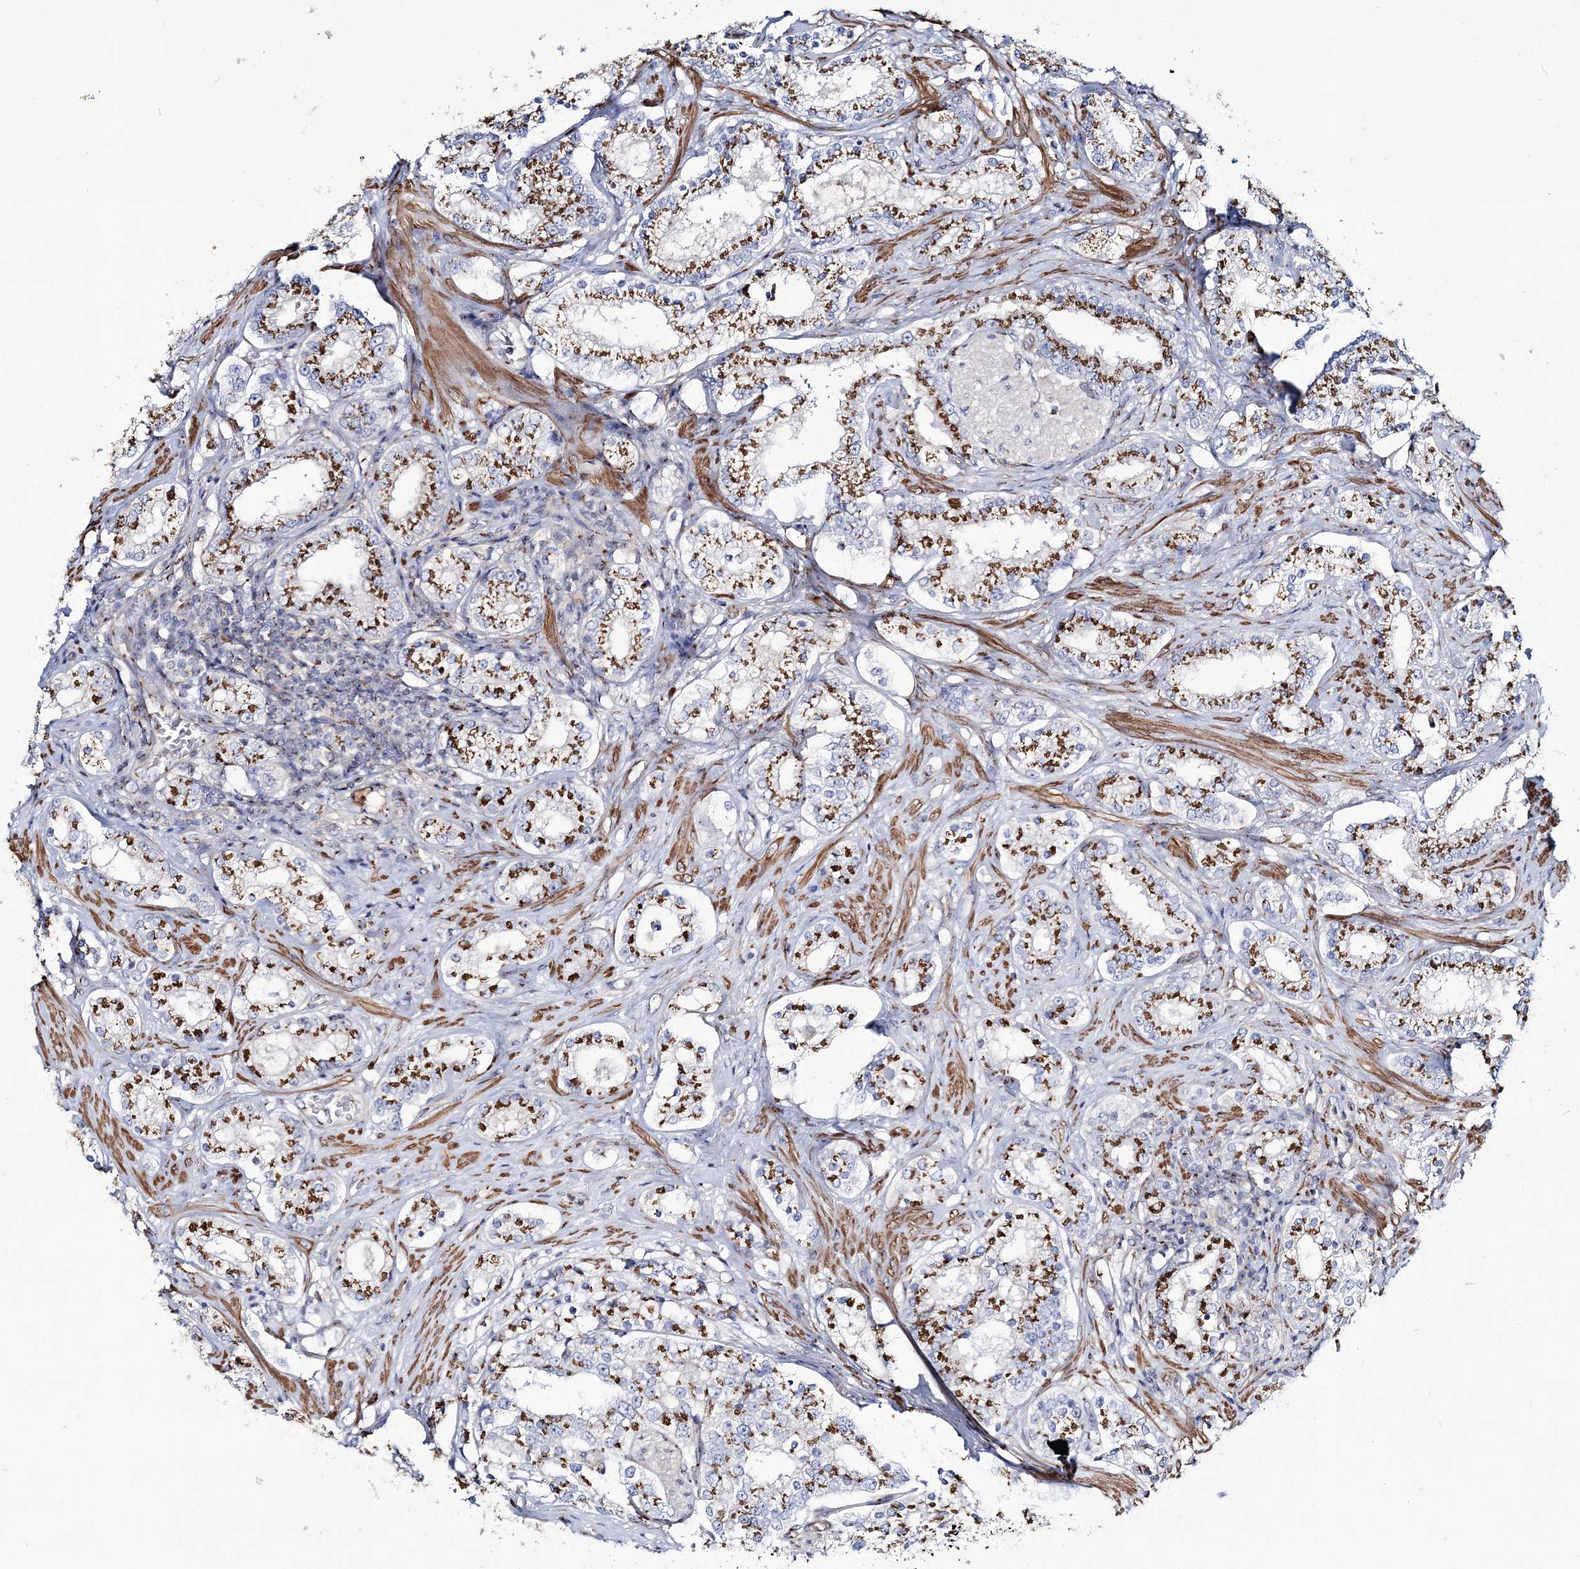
{"staining": {"intensity": "strong", "quantity": ">75%", "location": "cytoplasmic/membranous"}, "tissue": "prostate cancer", "cell_type": "Tumor cells", "image_type": "cancer", "snomed": [{"axis": "morphology", "description": "Normal tissue, NOS"}, {"axis": "morphology", "description": "Adenocarcinoma, High grade"}, {"axis": "topography", "description": "Prostate"}], "caption": "DAB immunohistochemical staining of human prostate cancer (high-grade adenocarcinoma) demonstrates strong cytoplasmic/membranous protein positivity in approximately >75% of tumor cells.", "gene": "MAN1A2", "patient": {"sex": "male", "age": 83}}